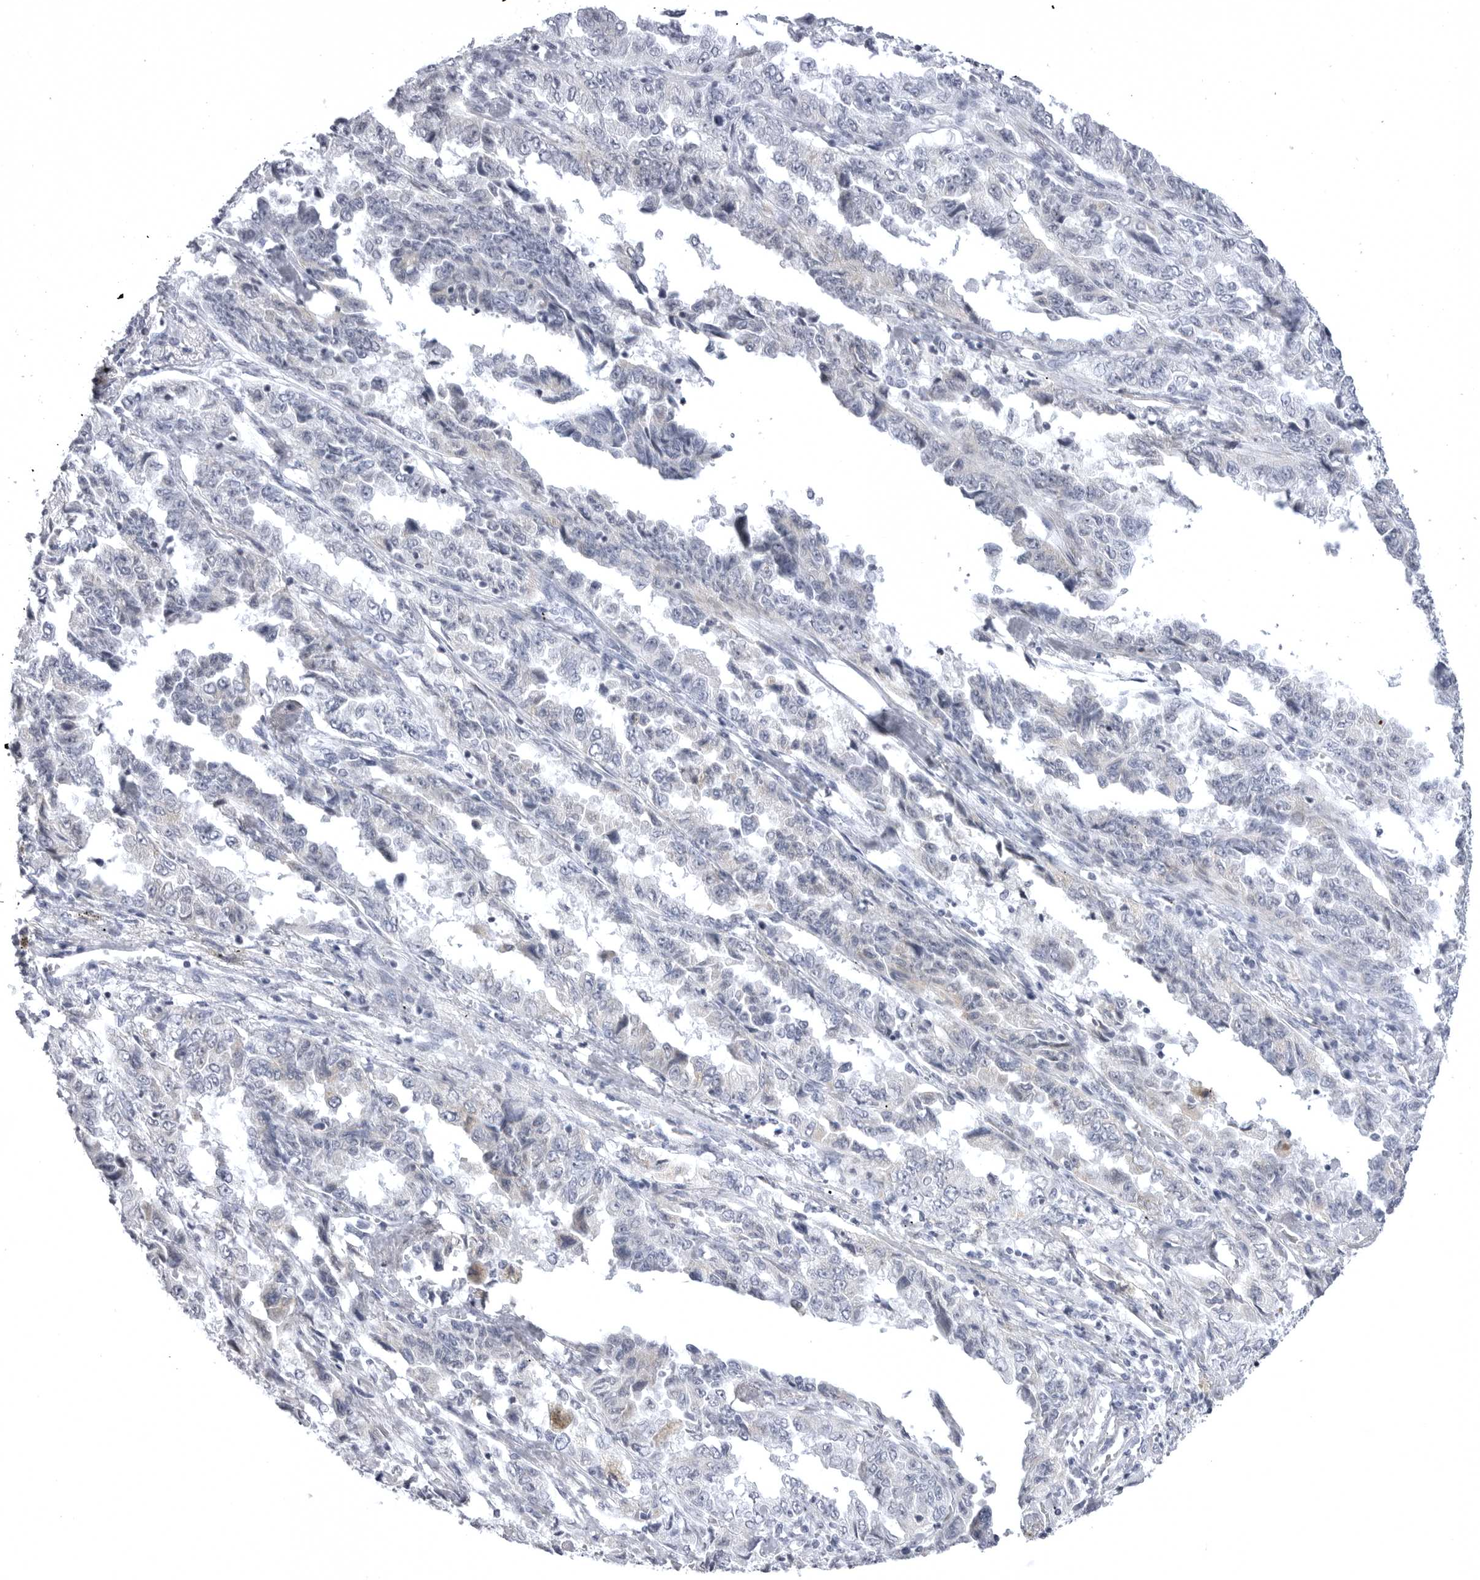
{"staining": {"intensity": "negative", "quantity": "none", "location": "none"}, "tissue": "lung cancer", "cell_type": "Tumor cells", "image_type": "cancer", "snomed": [{"axis": "morphology", "description": "Adenocarcinoma, NOS"}, {"axis": "topography", "description": "Lung"}], "caption": "IHC of human lung cancer (adenocarcinoma) displays no positivity in tumor cells.", "gene": "TUFM", "patient": {"sex": "female", "age": 51}}